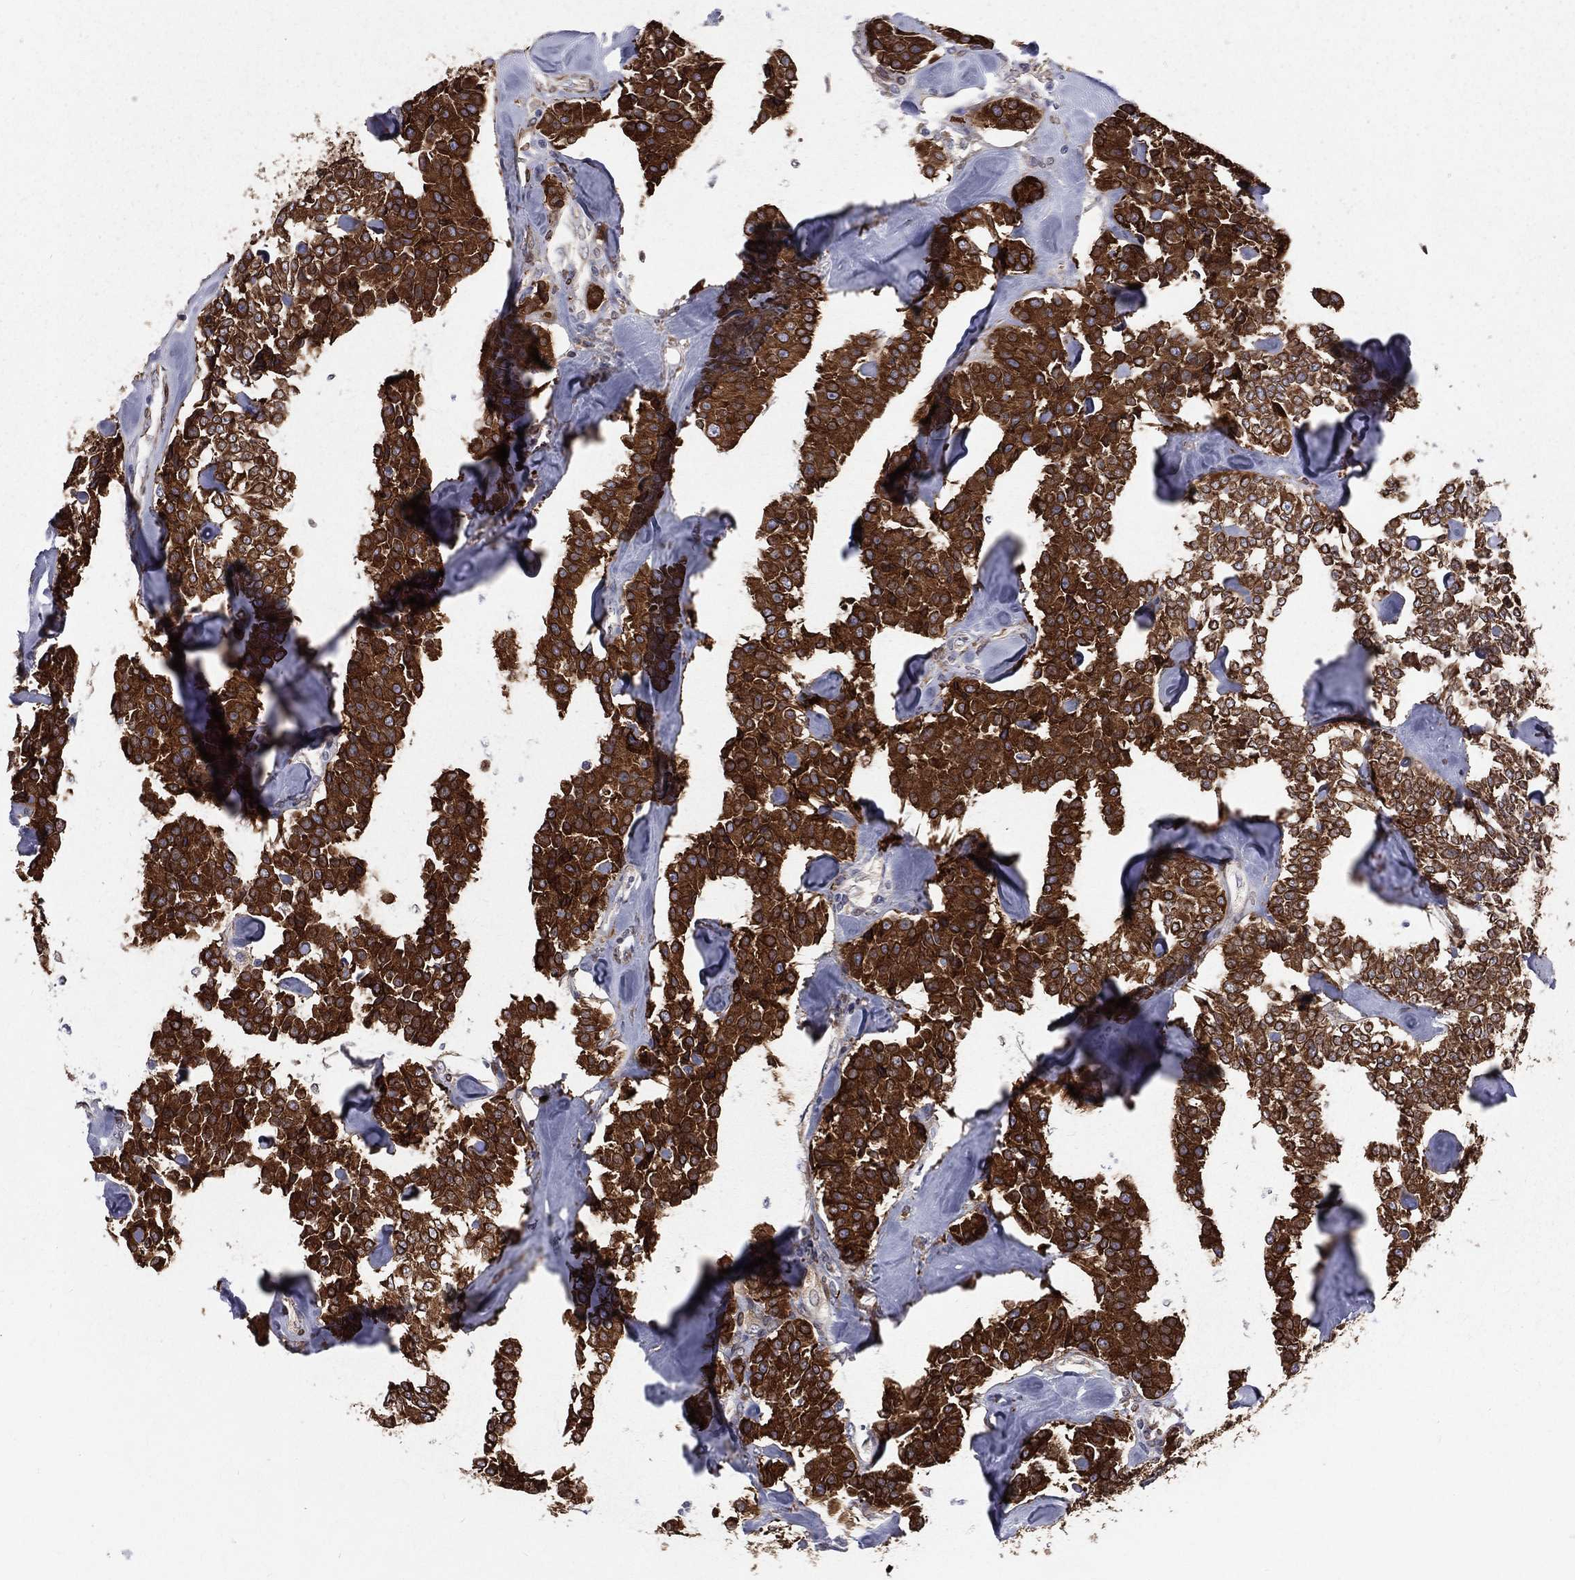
{"staining": {"intensity": "strong", "quantity": ">75%", "location": "cytoplasmic/membranous"}, "tissue": "carcinoid", "cell_type": "Tumor cells", "image_type": "cancer", "snomed": [{"axis": "morphology", "description": "Carcinoid, malignant, NOS"}, {"axis": "topography", "description": "Pancreas"}], "caption": "Immunohistochemical staining of malignant carcinoid demonstrates high levels of strong cytoplasmic/membranous staining in approximately >75% of tumor cells. Nuclei are stained in blue.", "gene": "PGRMC1", "patient": {"sex": "male", "age": 41}}